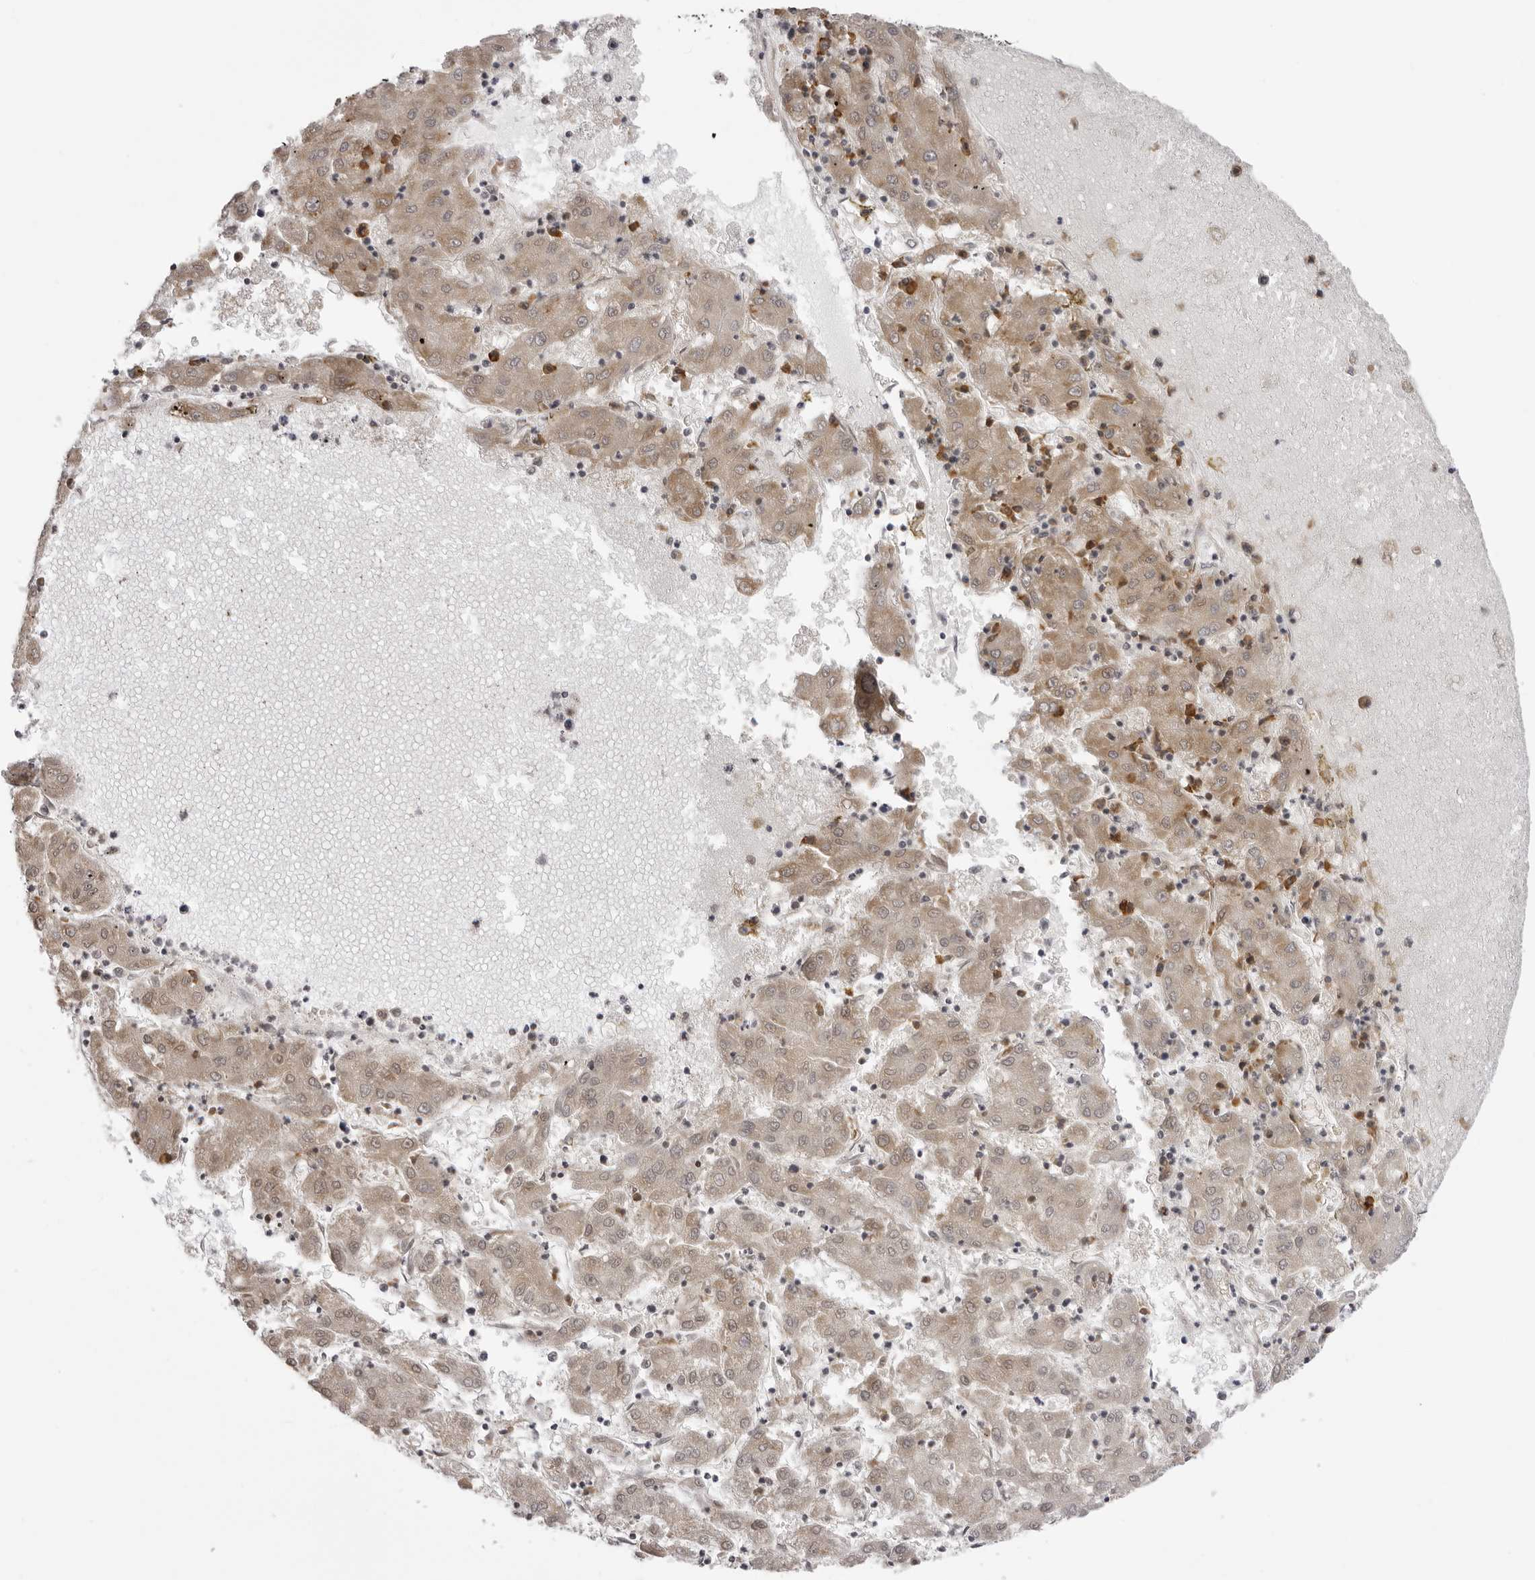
{"staining": {"intensity": "weak", "quantity": ">75%", "location": "cytoplasmic/membranous"}, "tissue": "liver cancer", "cell_type": "Tumor cells", "image_type": "cancer", "snomed": [{"axis": "morphology", "description": "Carcinoma, Hepatocellular, NOS"}, {"axis": "topography", "description": "Liver"}], "caption": "Immunohistochemical staining of liver cancer (hepatocellular carcinoma) exhibits weak cytoplasmic/membranous protein positivity in approximately >75% of tumor cells.", "gene": "ZC3H11A", "patient": {"sex": "male", "age": 72}}